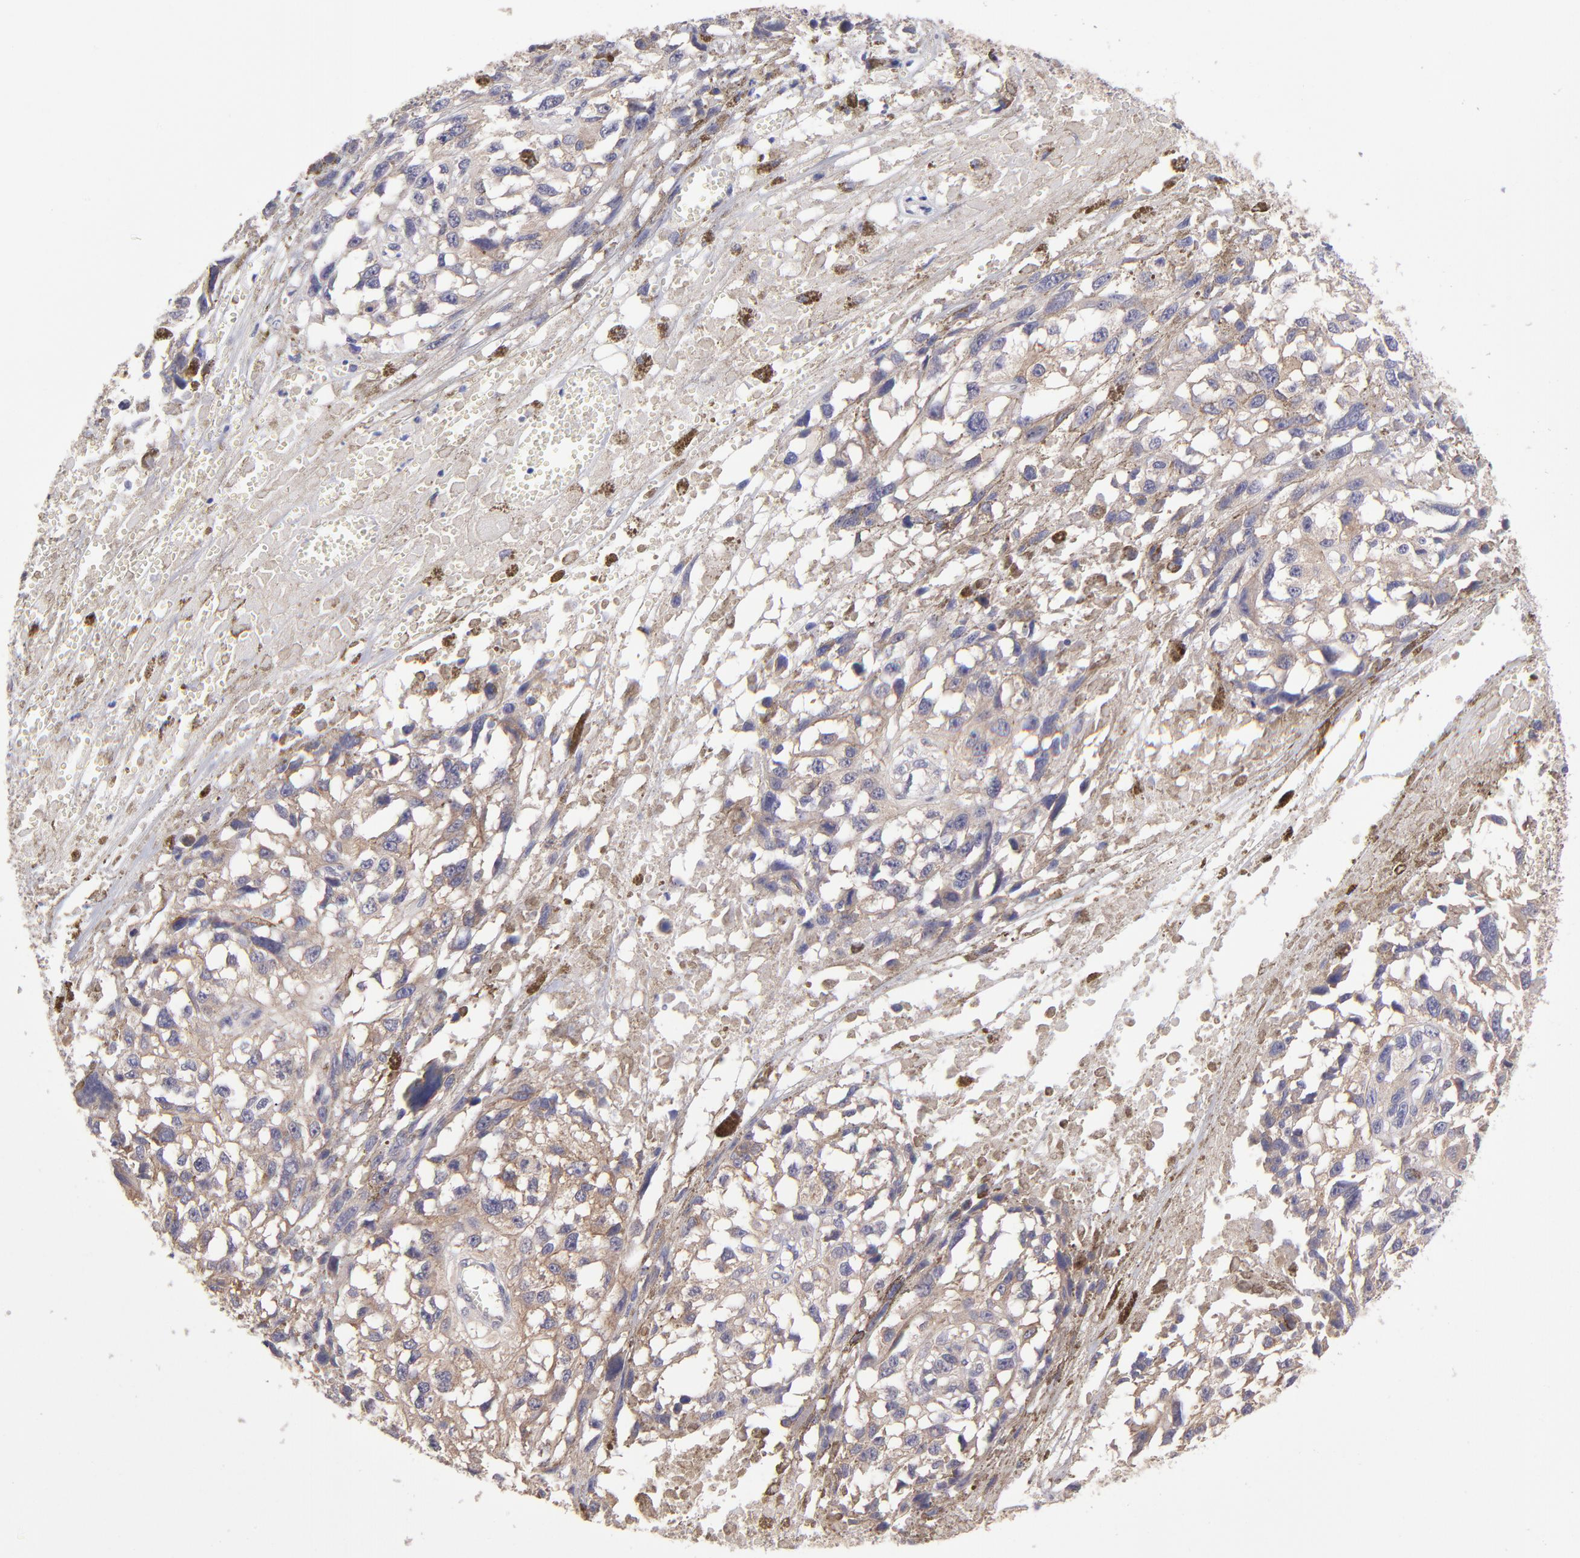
{"staining": {"intensity": "moderate", "quantity": ">75%", "location": "cytoplasmic/membranous"}, "tissue": "melanoma", "cell_type": "Tumor cells", "image_type": "cancer", "snomed": [{"axis": "morphology", "description": "Malignant melanoma, Metastatic site"}, {"axis": "topography", "description": "Lymph node"}], "caption": "This is an image of immunohistochemistry staining of malignant melanoma (metastatic site), which shows moderate expression in the cytoplasmic/membranous of tumor cells.", "gene": "NSF", "patient": {"sex": "male", "age": 59}}